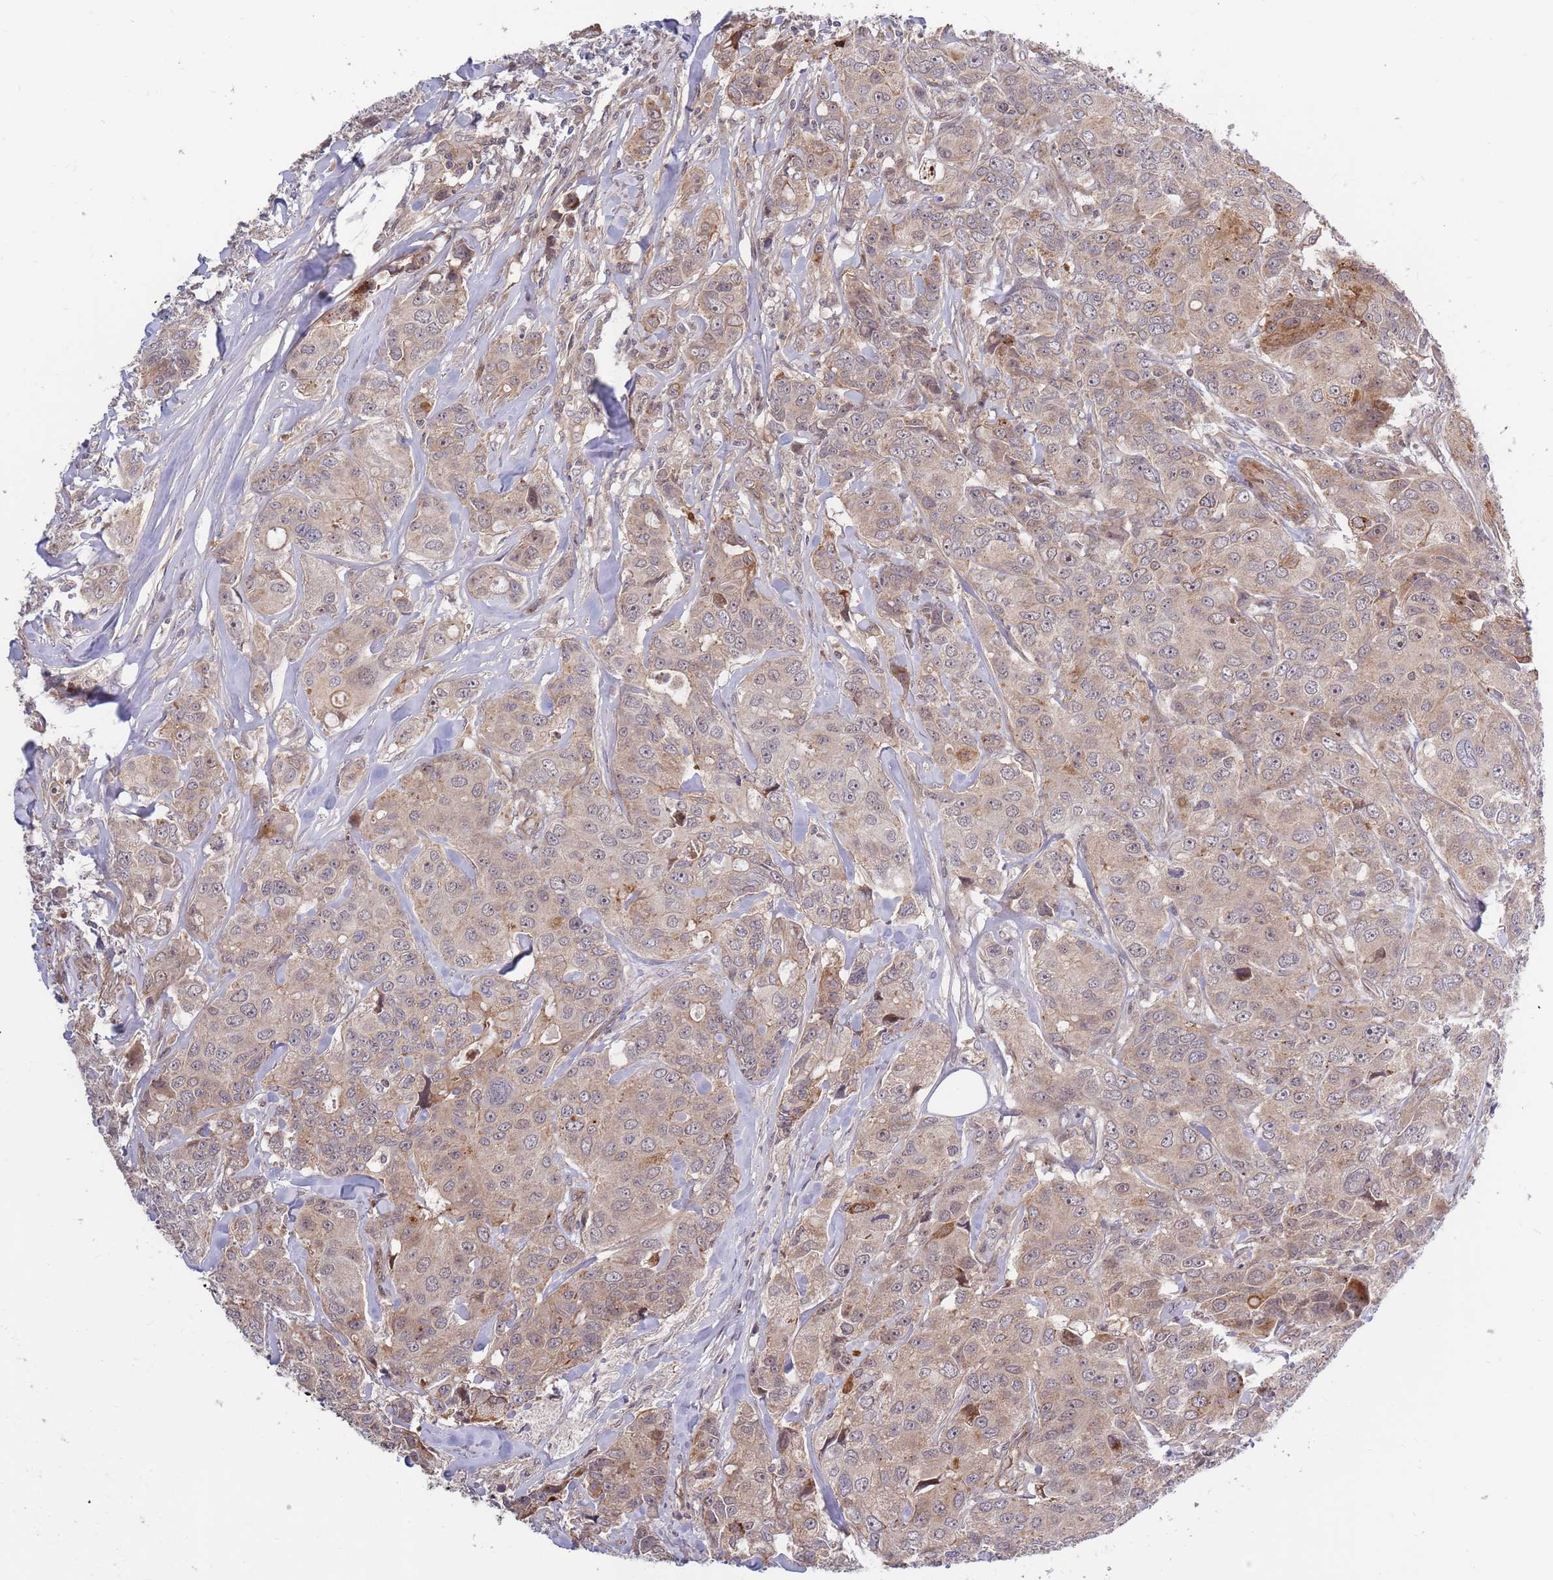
{"staining": {"intensity": "weak", "quantity": "<25%", "location": "cytoplasmic/membranous"}, "tissue": "breast cancer", "cell_type": "Tumor cells", "image_type": "cancer", "snomed": [{"axis": "morphology", "description": "Duct carcinoma"}, {"axis": "topography", "description": "Breast"}], "caption": "Immunohistochemistry histopathology image of neoplastic tissue: human intraductal carcinoma (breast) stained with DAB displays no significant protein positivity in tumor cells.", "gene": "HAUS3", "patient": {"sex": "female", "age": 43}}